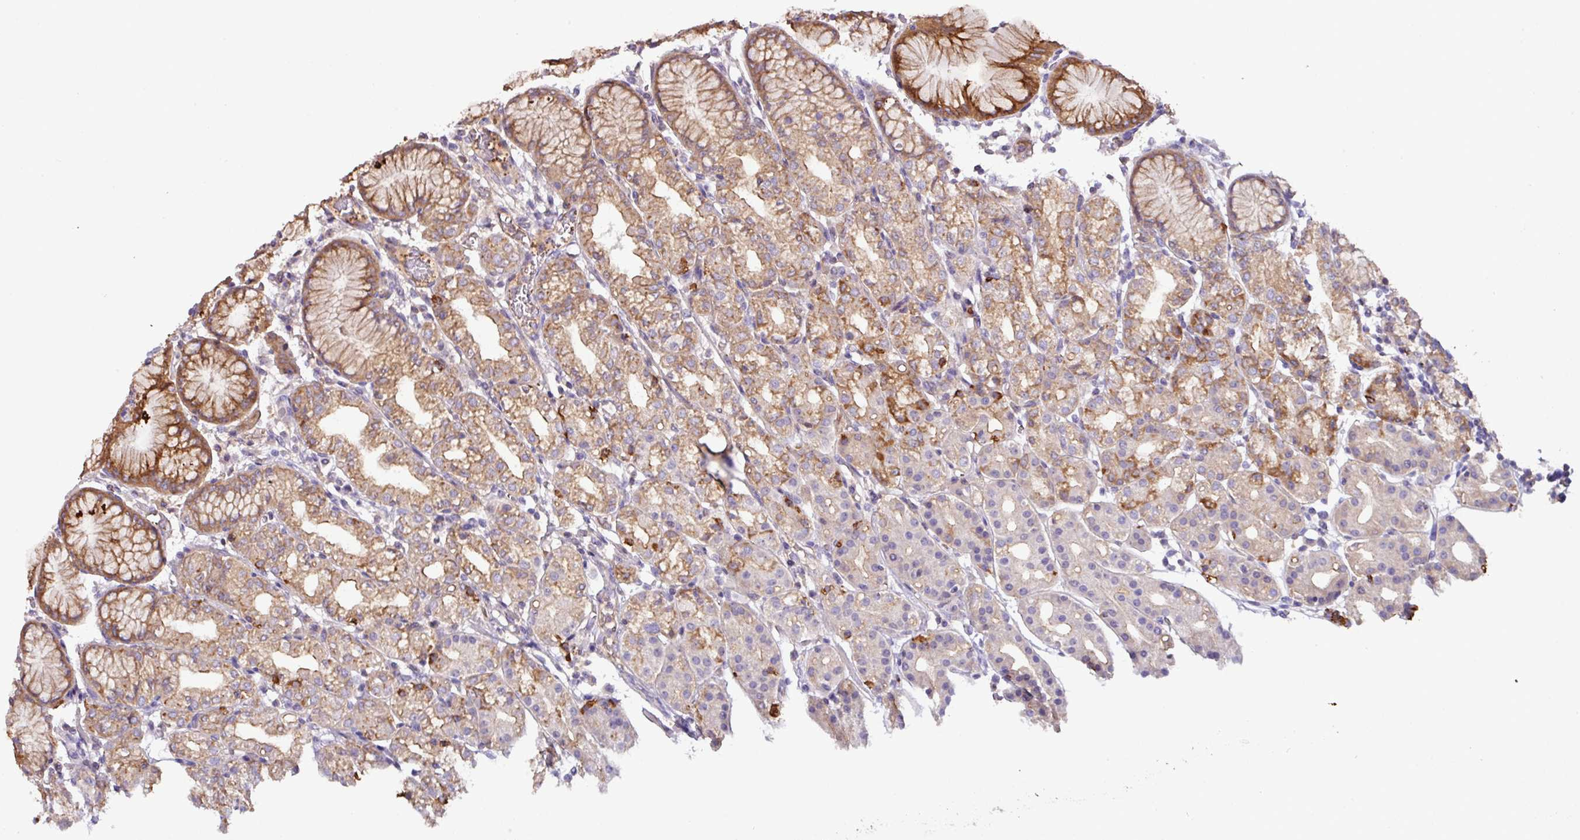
{"staining": {"intensity": "strong", "quantity": "25%-75%", "location": "cytoplasmic/membranous"}, "tissue": "stomach", "cell_type": "Glandular cells", "image_type": "normal", "snomed": [{"axis": "morphology", "description": "Normal tissue, NOS"}, {"axis": "topography", "description": "Stomach"}], "caption": "A brown stain shows strong cytoplasmic/membranous positivity of a protein in glandular cells of benign stomach.", "gene": "AGR3", "patient": {"sex": "female", "age": 57}}